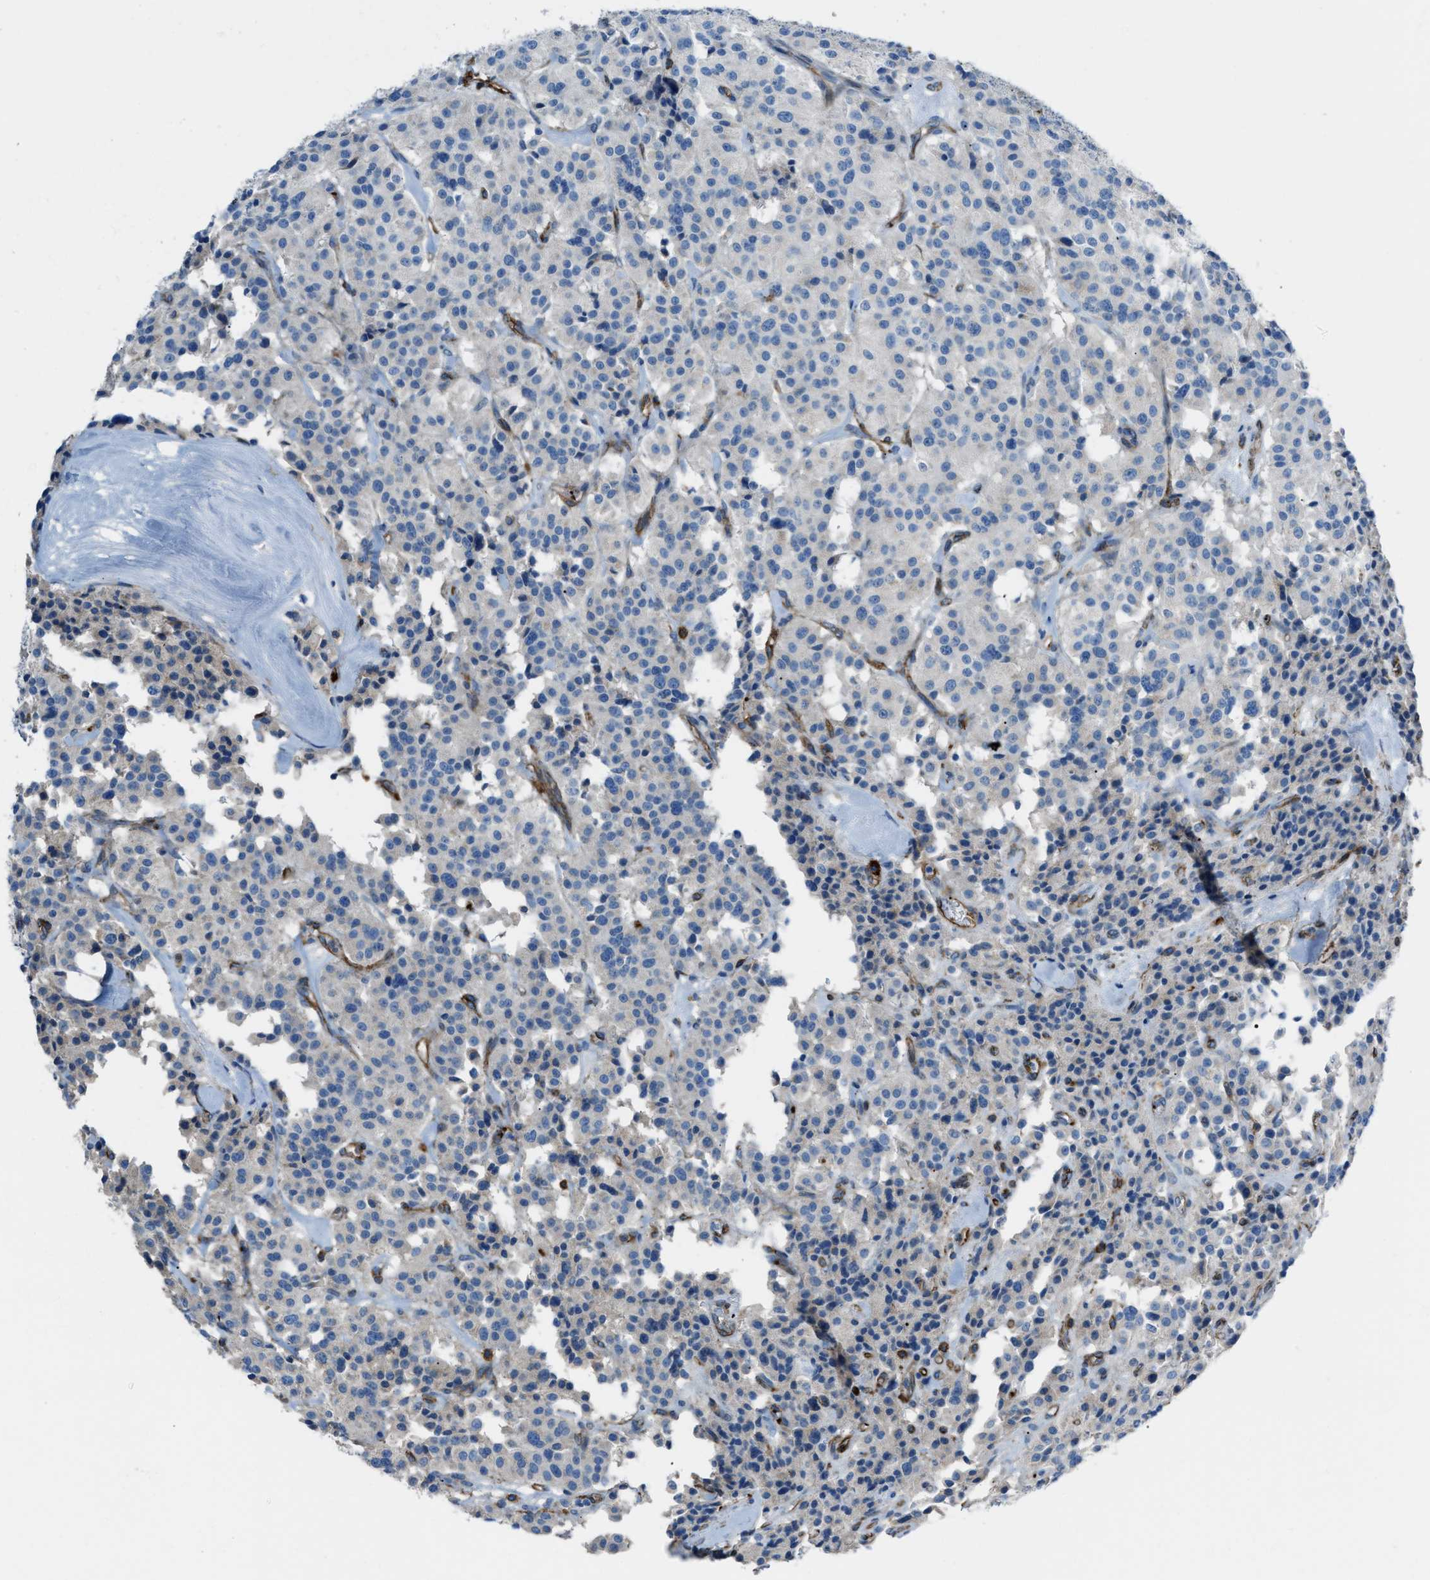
{"staining": {"intensity": "negative", "quantity": "none", "location": "none"}, "tissue": "carcinoid", "cell_type": "Tumor cells", "image_type": "cancer", "snomed": [{"axis": "morphology", "description": "Carcinoid, malignant, NOS"}, {"axis": "topography", "description": "Lung"}], "caption": "Micrograph shows no protein expression in tumor cells of carcinoid tissue.", "gene": "SLC22A15", "patient": {"sex": "male", "age": 30}}